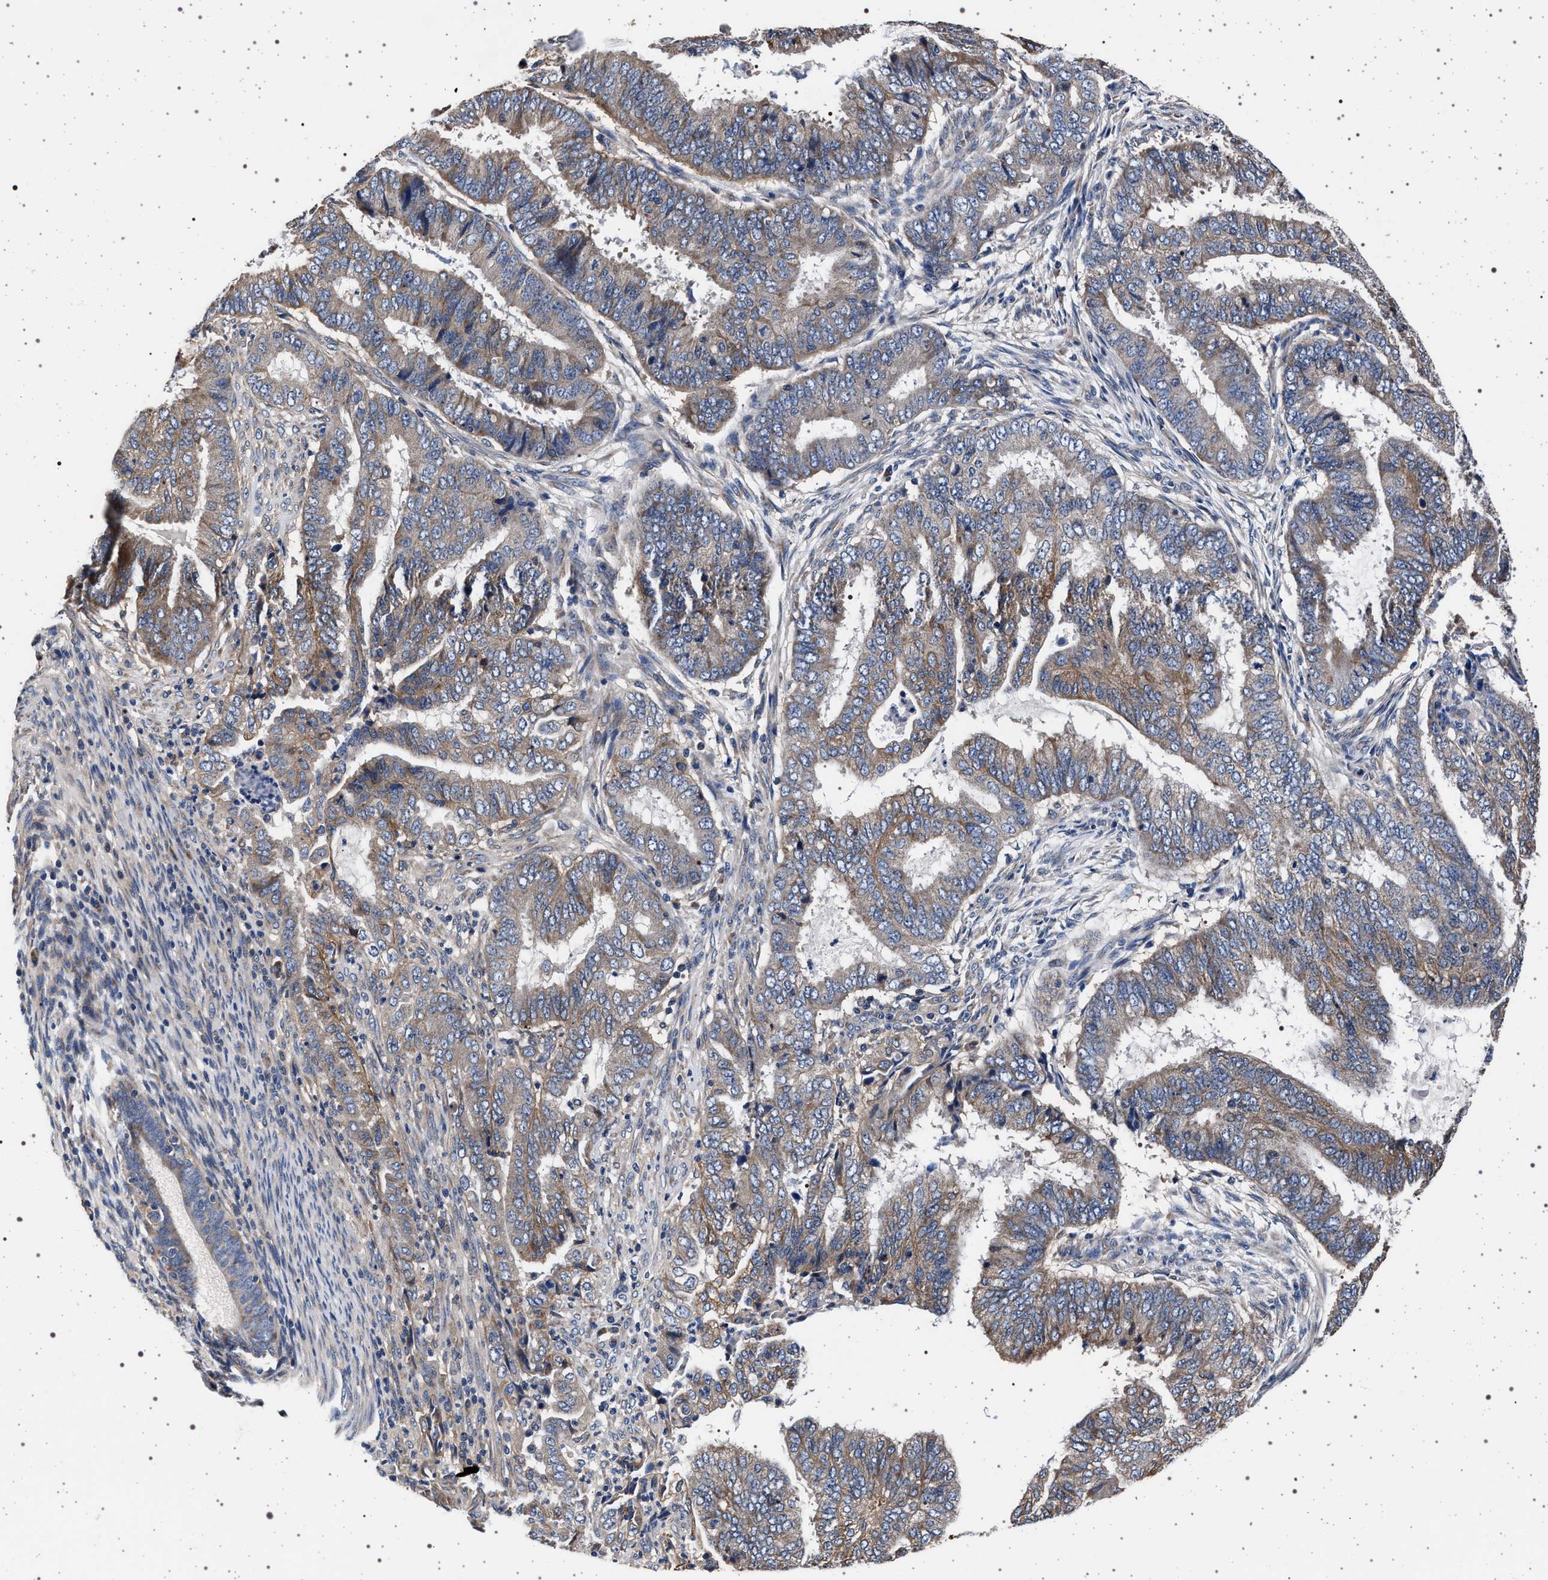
{"staining": {"intensity": "weak", "quantity": "25%-75%", "location": "cytoplasmic/membranous"}, "tissue": "endometrial cancer", "cell_type": "Tumor cells", "image_type": "cancer", "snomed": [{"axis": "morphology", "description": "Adenocarcinoma, NOS"}, {"axis": "topography", "description": "Endometrium"}], "caption": "Immunohistochemistry (IHC) micrograph of neoplastic tissue: endometrial cancer (adenocarcinoma) stained using immunohistochemistry (IHC) demonstrates low levels of weak protein expression localized specifically in the cytoplasmic/membranous of tumor cells, appearing as a cytoplasmic/membranous brown color.", "gene": "MAP3K2", "patient": {"sex": "female", "age": 51}}